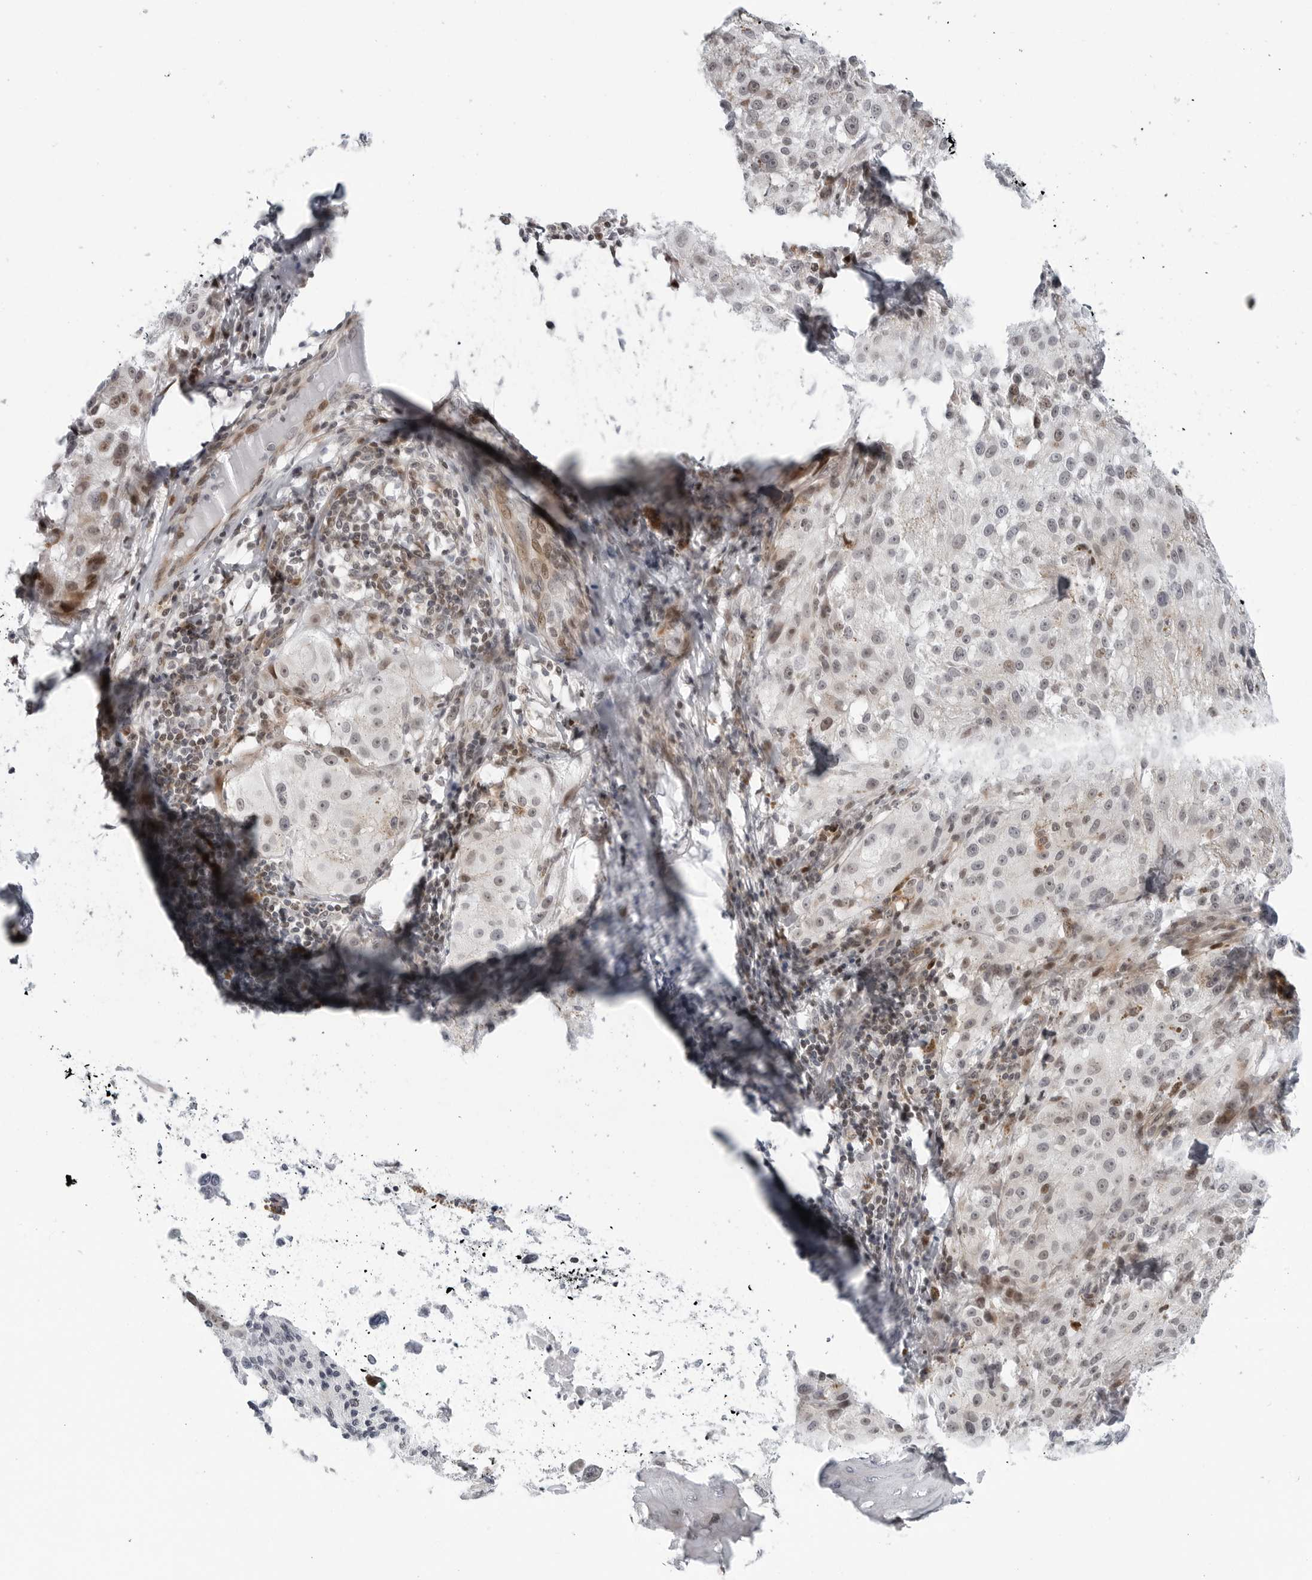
{"staining": {"intensity": "weak", "quantity": "<25%", "location": "nuclear"}, "tissue": "melanoma", "cell_type": "Tumor cells", "image_type": "cancer", "snomed": [{"axis": "morphology", "description": "Malignant melanoma, NOS"}, {"axis": "topography", "description": "Skin"}], "caption": "High magnification brightfield microscopy of melanoma stained with DAB (brown) and counterstained with hematoxylin (blue): tumor cells show no significant staining.", "gene": "FAM135B", "patient": {"sex": "female", "age": 73}}